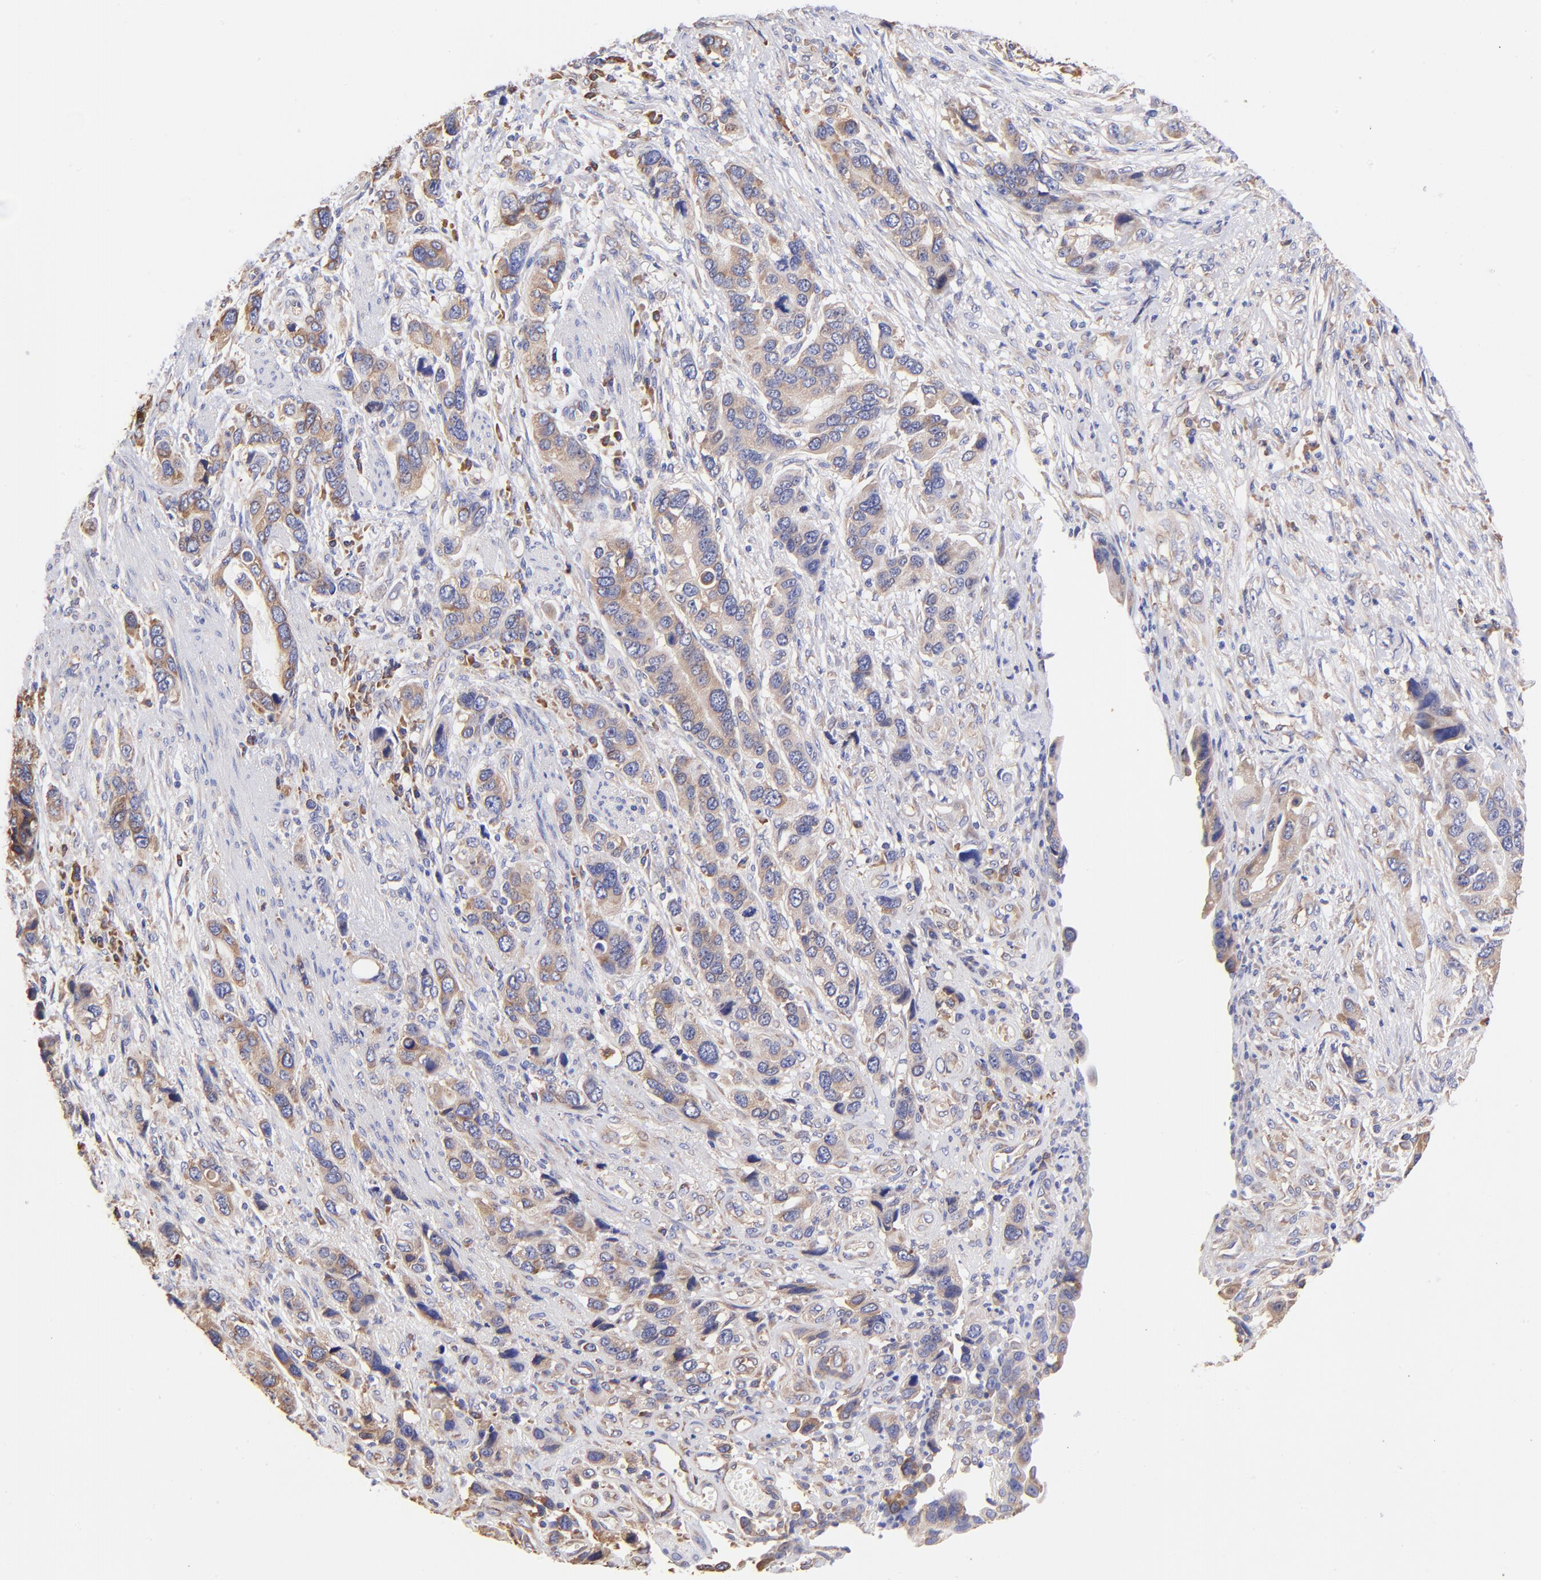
{"staining": {"intensity": "moderate", "quantity": ">75%", "location": "cytoplasmic/membranous"}, "tissue": "stomach cancer", "cell_type": "Tumor cells", "image_type": "cancer", "snomed": [{"axis": "morphology", "description": "Adenocarcinoma, NOS"}, {"axis": "topography", "description": "Stomach, lower"}], "caption": "The histopathology image exhibits staining of adenocarcinoma (stomach), revealing moderate cytoplasmic/membranous protein positivity (brown color) within tumor cells. (Stains: DAB in brown, nuclei in blue, Microscopy: brightfield microscopy at high magnification).", "gene": "RPL30", "patient": {"sex": "female", "age": 93}}